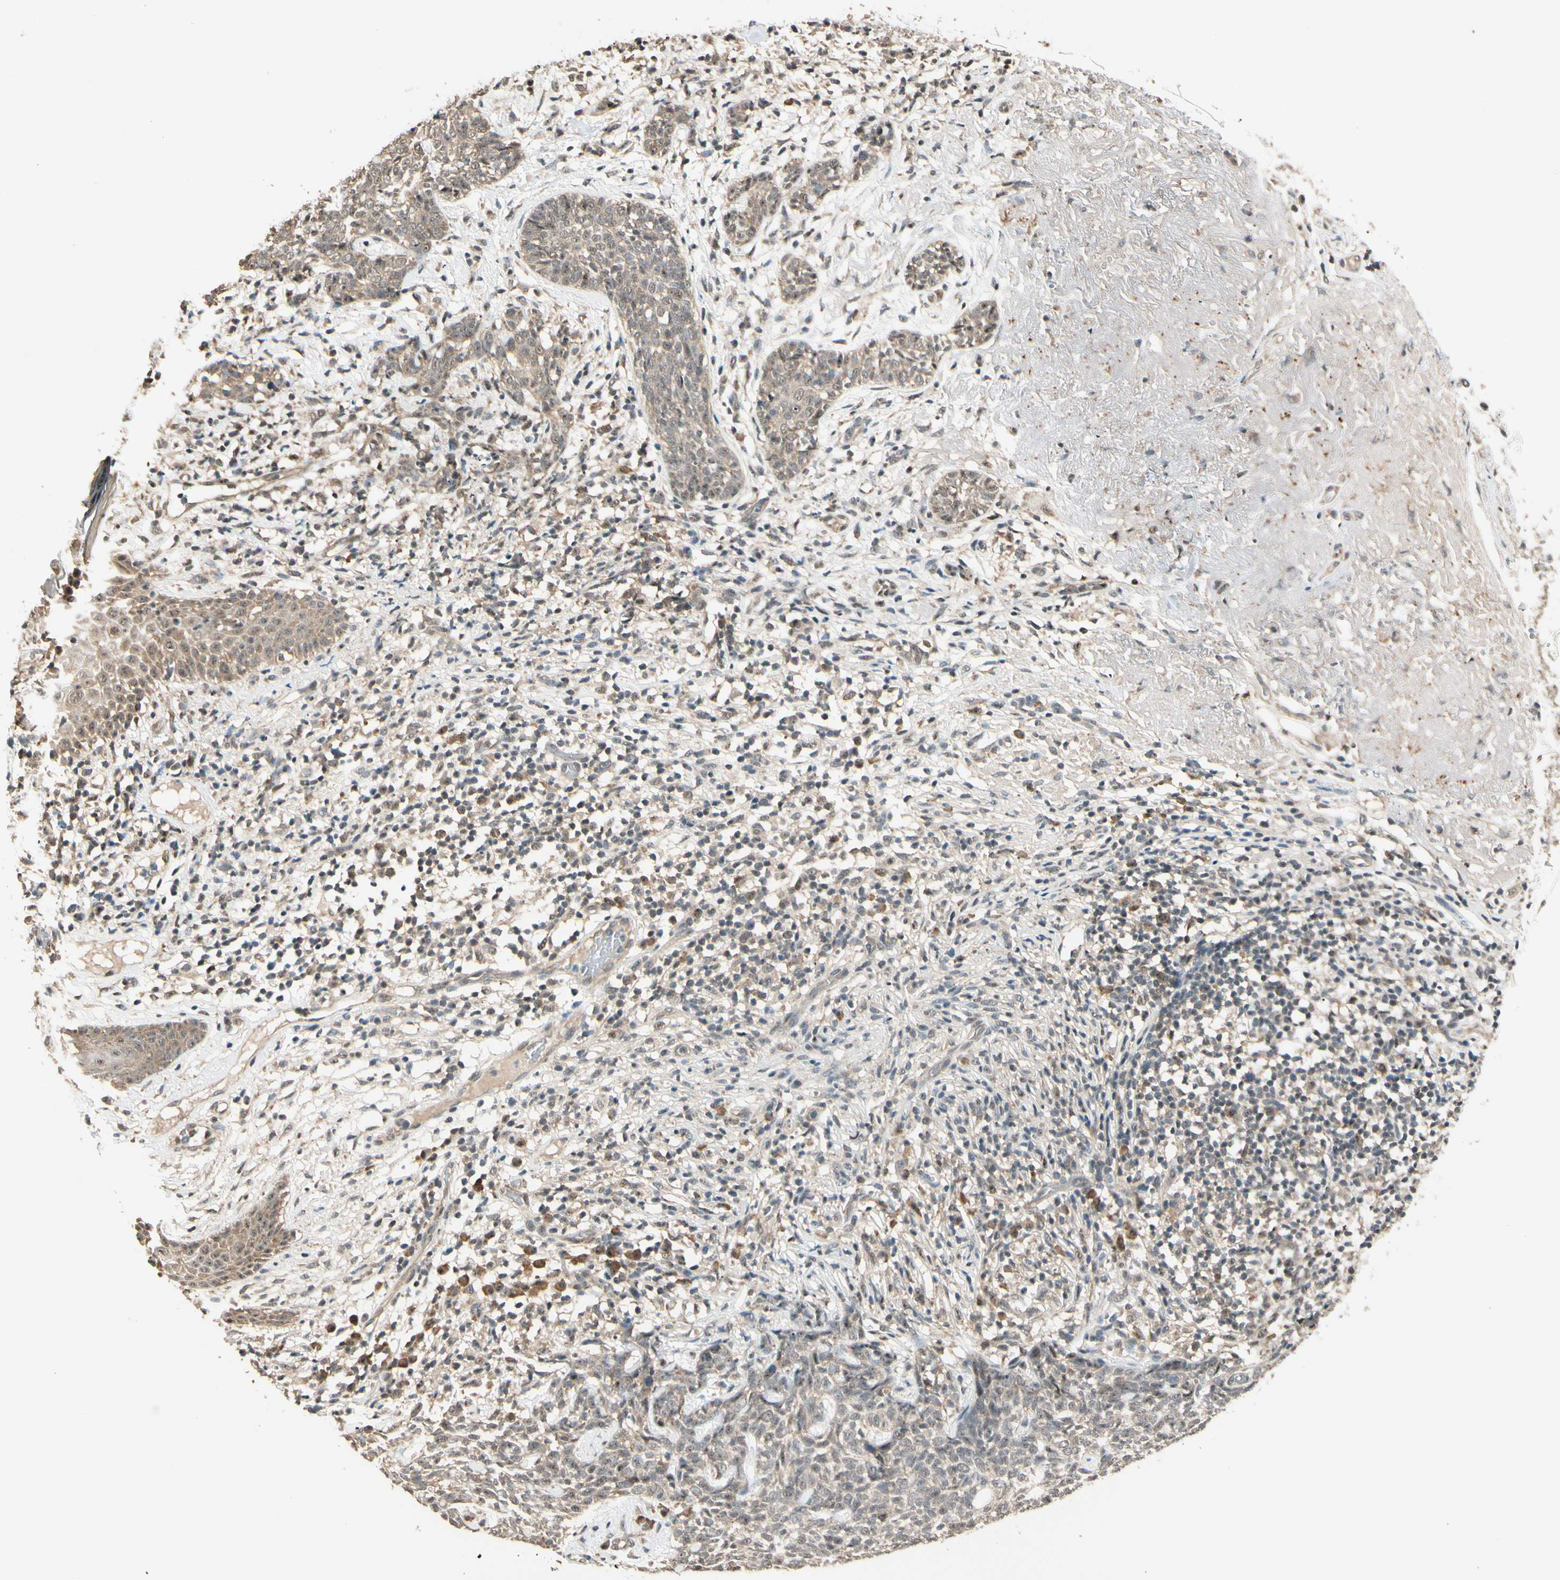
{"staining": {"intensity": "weak", "quantity": ">75%", "location": "cytoplasmic/membranous"}, "tissue": "skin cancer", "cell_type": "Tumor cells", "image_type": "cancer", "snomed": [{"axis": "morphology", "description": "Basal cell carcinoma"}, {"axis": "topography", "description": "Skin"}], "caption": "IHC photomicrograph of neoplastic tissue: skin cancer stained using IHC demonstrates low levels of weak protein expression localized specifically in the cytoplasmic/membranous of tumor cells, appearing as a cytoplasmic/membranous brown color.", "gene": "MCPH1", "patient": {"sex": "female", "age": 84}}